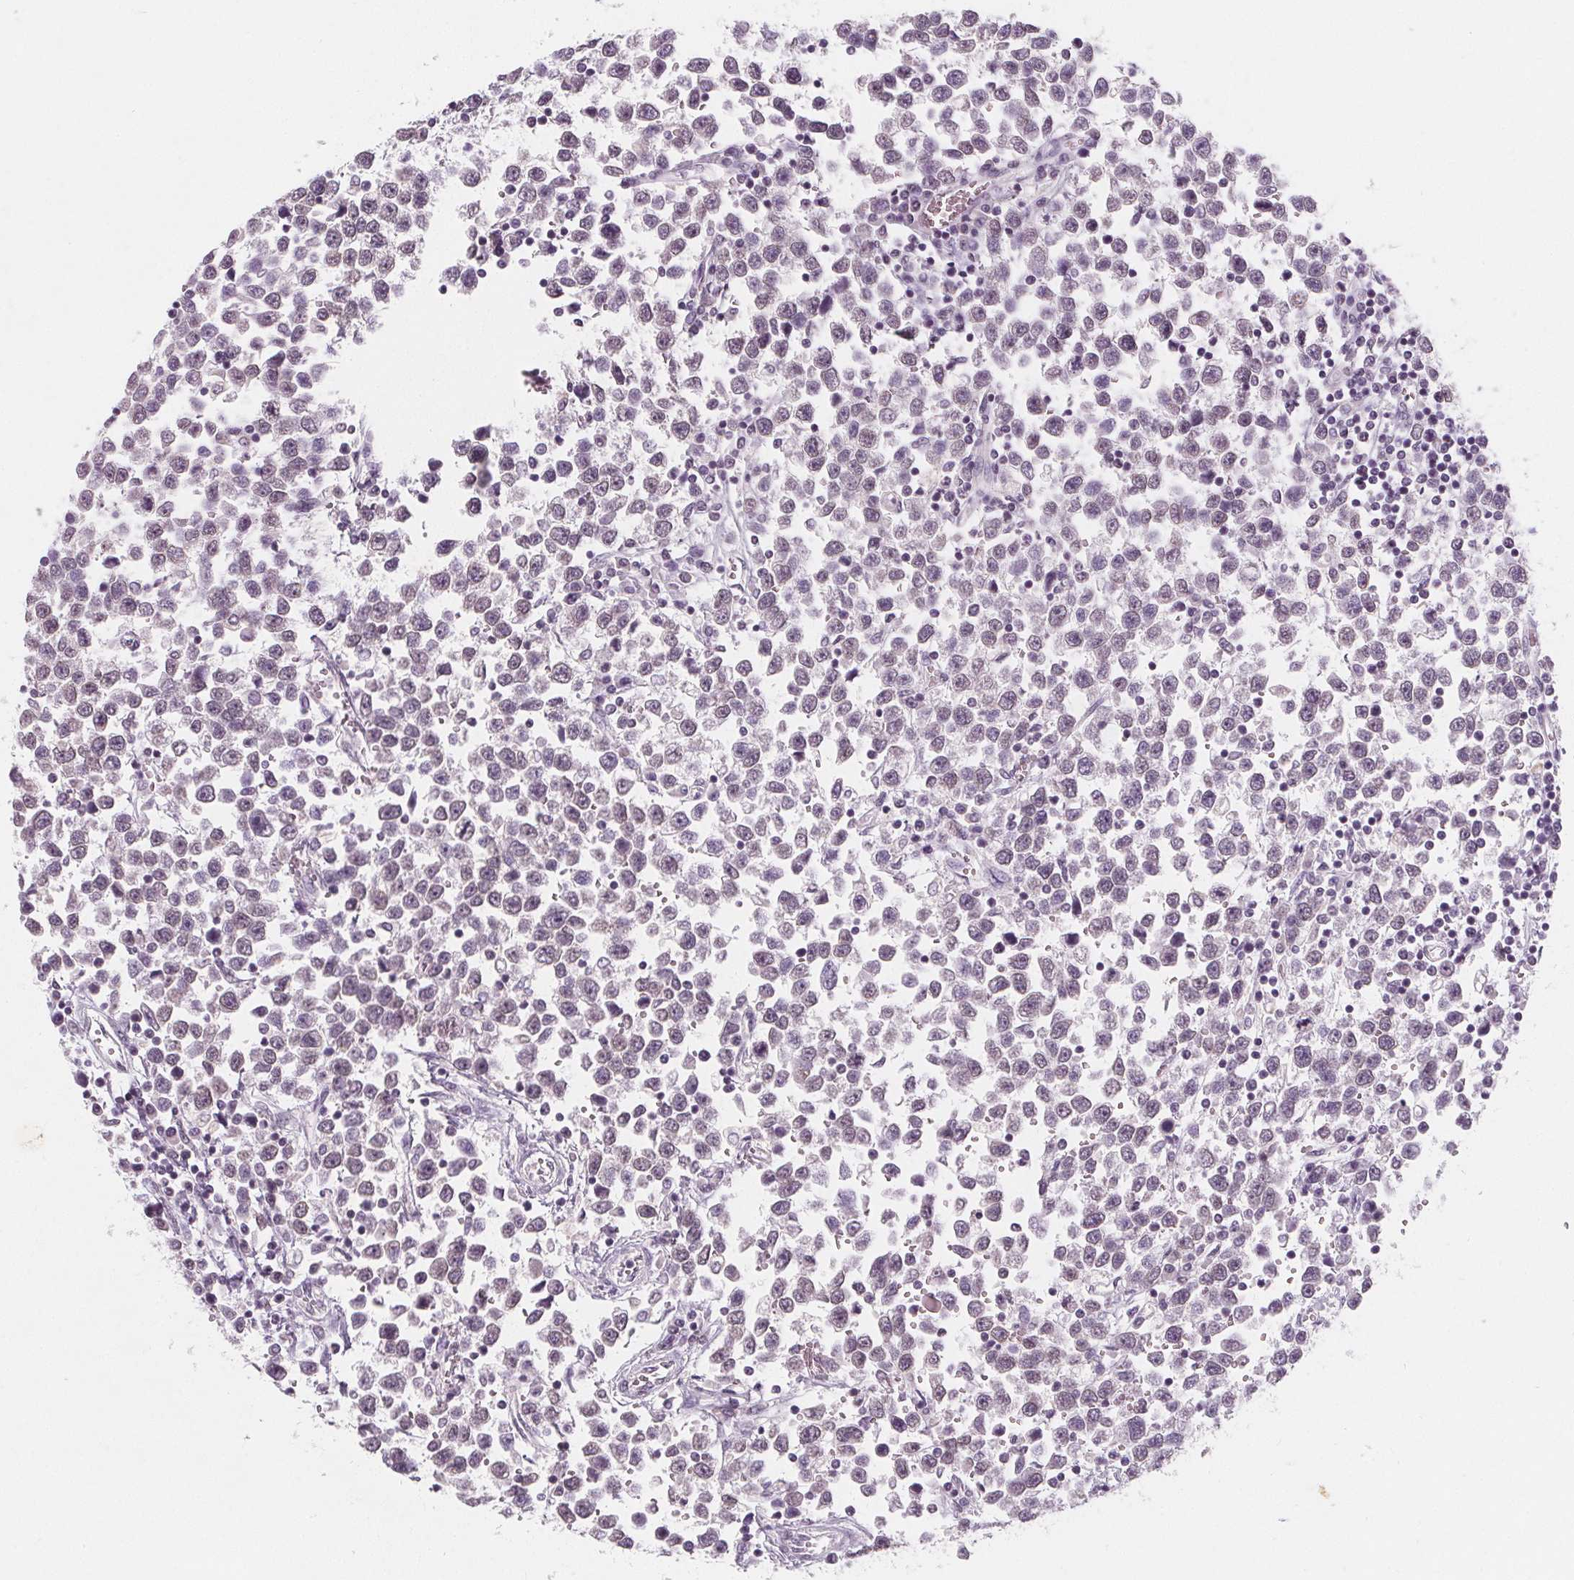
{"staining": {"intensity": "negative", "quantity": "none", "location": "none"}, "tissue": "testis cancer", "cell_type": "Tumor cells", "image_type": "cancer", "snomed": [{"axis": "morphology", "description": "Seminoma, NOS"}, {"axis": "topography", "description": "Testis"}], "caption": "IHC photomicrograph of testis cancer (seminoma) stained for a protein (brown), which reveals no expression in tumor cells. (Immunohistochemistry (ihc), brightfield microscopy, high magnification).", "gene": "DBX2", "patient": {"sex": "male", "age": 34}}